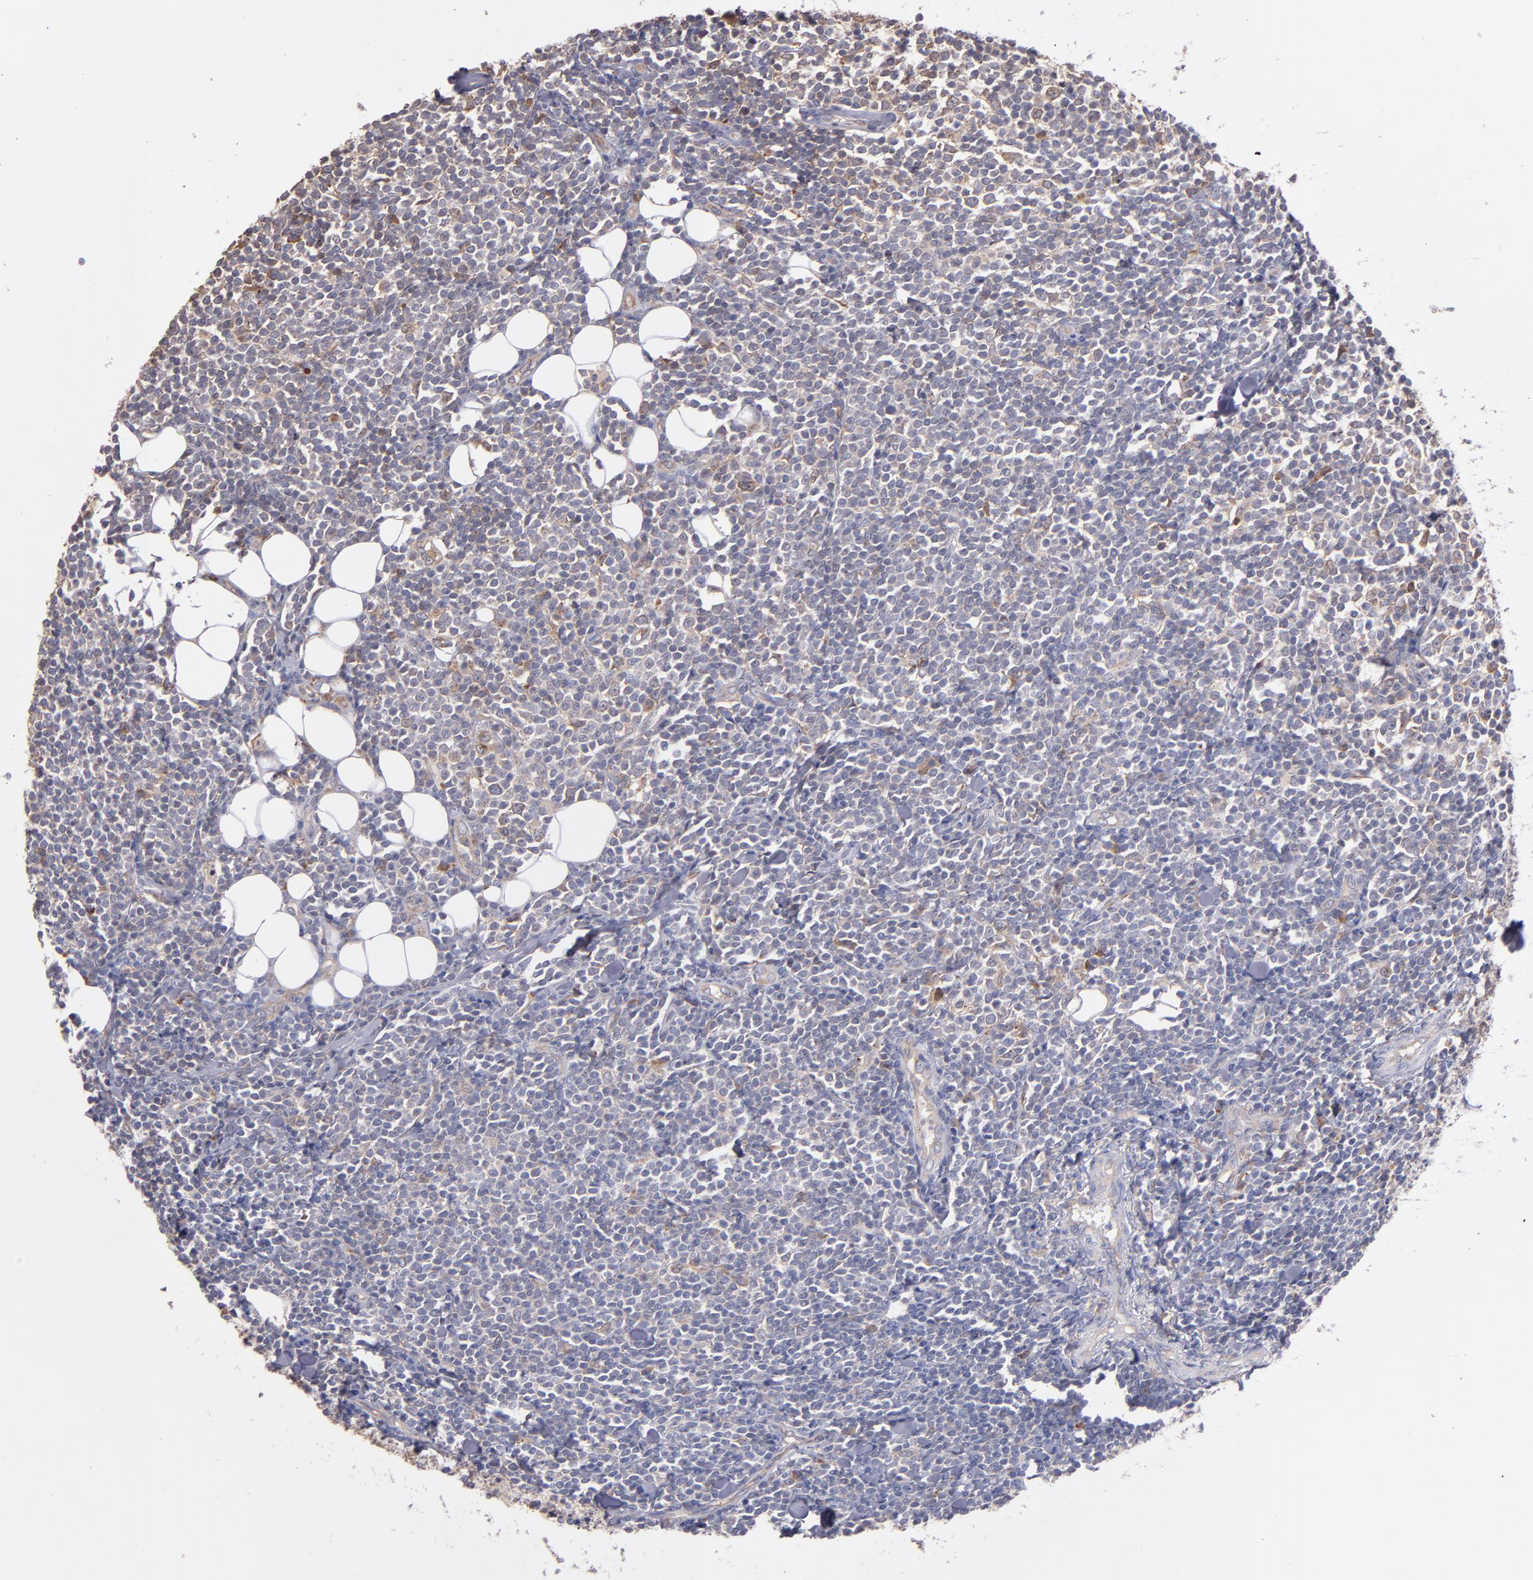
{"staining": {"intensity": "moderate", "quantity": "<25%", "location": "cytoplasmic/membranous"}, "tissue": "lymphoma", "cell_type": "Tumor cells", "image_type": "cancer", "snomed": [{"axis": "morphology", "description": "Malignant lymphoma, non-Hodgkin's type, Low grade"}, {"axis": "topography", "description": "Soft tissue"}], "caption": "There is low levels of moderate cytoplasmic/membranous expression in tumor cells of malignant lymphoma, non-Hodgkin's type (low-grade), as demonstrated by immunohistochemical staining (brown color).", "gene": "IFIH1", "patient": {"sex": "male", "age": 92}}